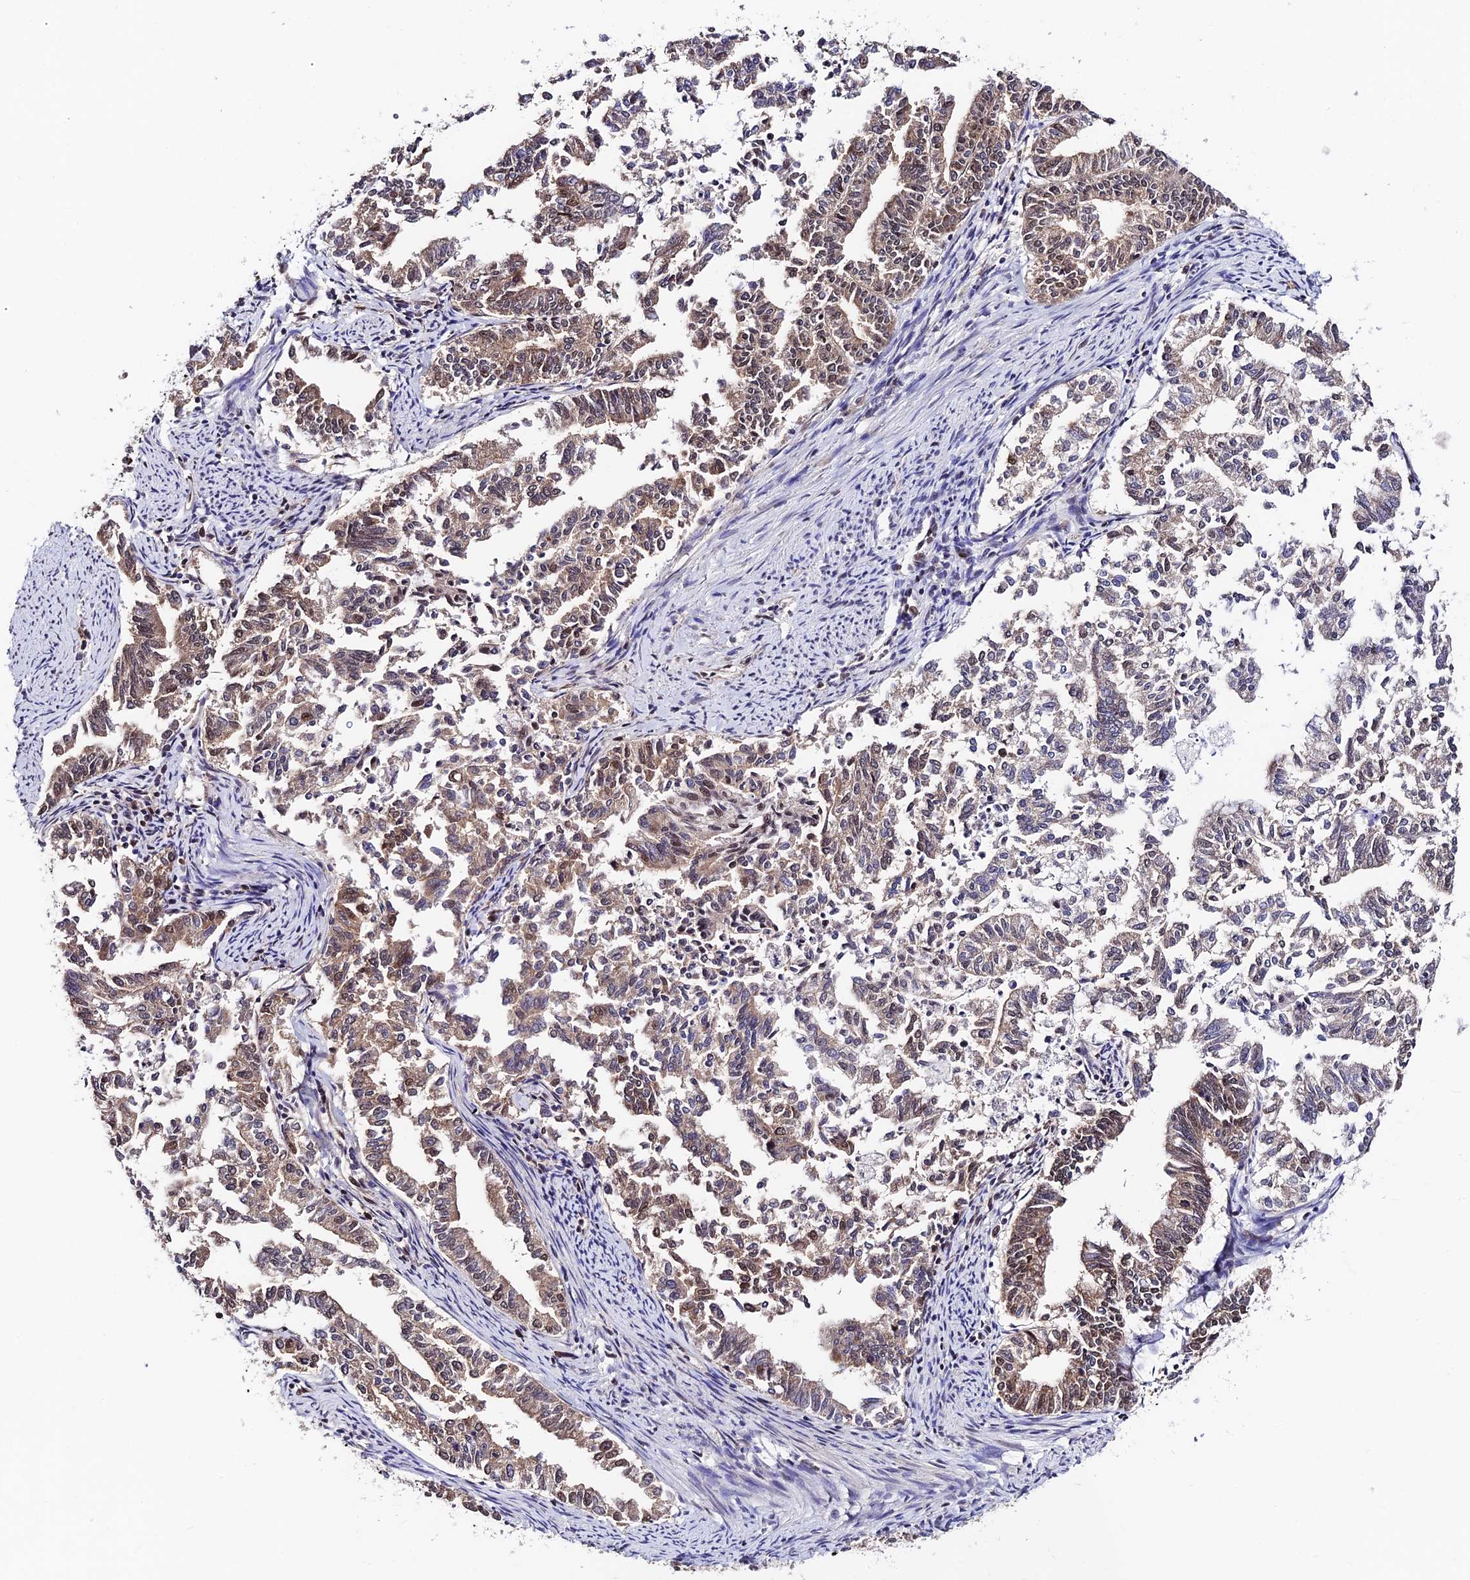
{"staining": {"intensity": "moderate", "quantity": ">75%", "location": "cytoplasmic/membranous"}, "tissue": "endometrial cancer", "cell_type": "Tumor cells", "image_type": "cancer", "snomed": [{"axis": "morphology", "description": "Adenocarcinoma, NOS"}, {"axis": "topography", "description": "Endometrium"}], "caption": "IHC of adenocarcinoma (endometrial) shows medium levels of moderate cytoplasmic/membranous expression in about >75% of tumor cells.", "gene": "RBM42", "patient": {"sex": "female", "age": 79}}